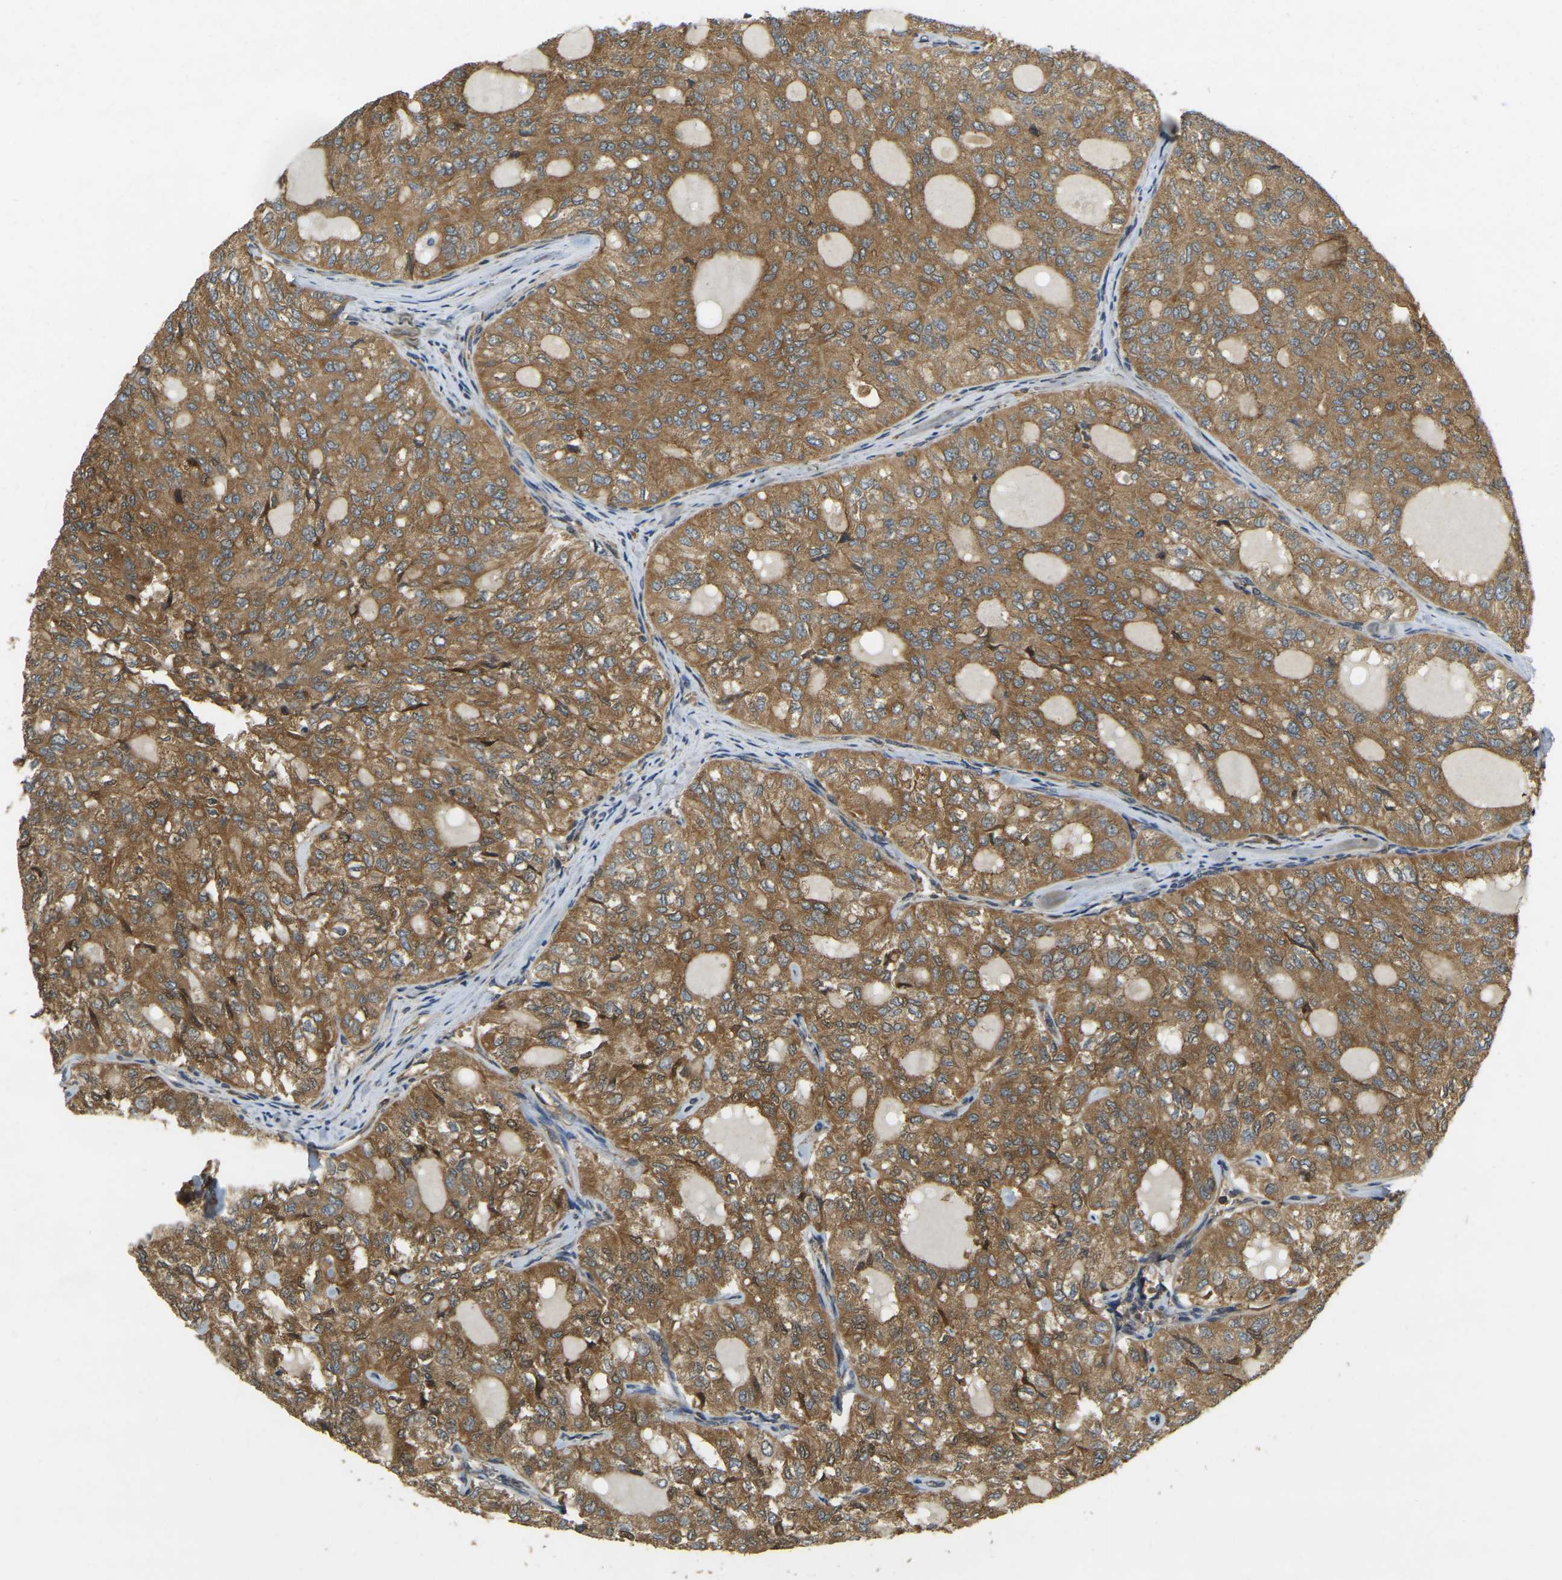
{"staining": {"intensity": "moderate", "quantity": ">75%", "location": "cytoplasmic/membranous"}, "tissue": "thyroid cancer", "cell_type": "Tumor cells", "image_type": "cancer", "snomed": [{"axis": "morphology", "description": "Follicular adenoma carcinoma, NOS"}, {"axis": "topography", "description": "Thyroid gland"}], "caption": "A medium amount of moderate cytoplasmic/membranous positivity is seen in about >75% of tumor cells in thyroid cancer (follicular adenoma carcinoma) tissue.", "gene": "ERGIC1", "patient": {"sex": "male", "age": 75}}